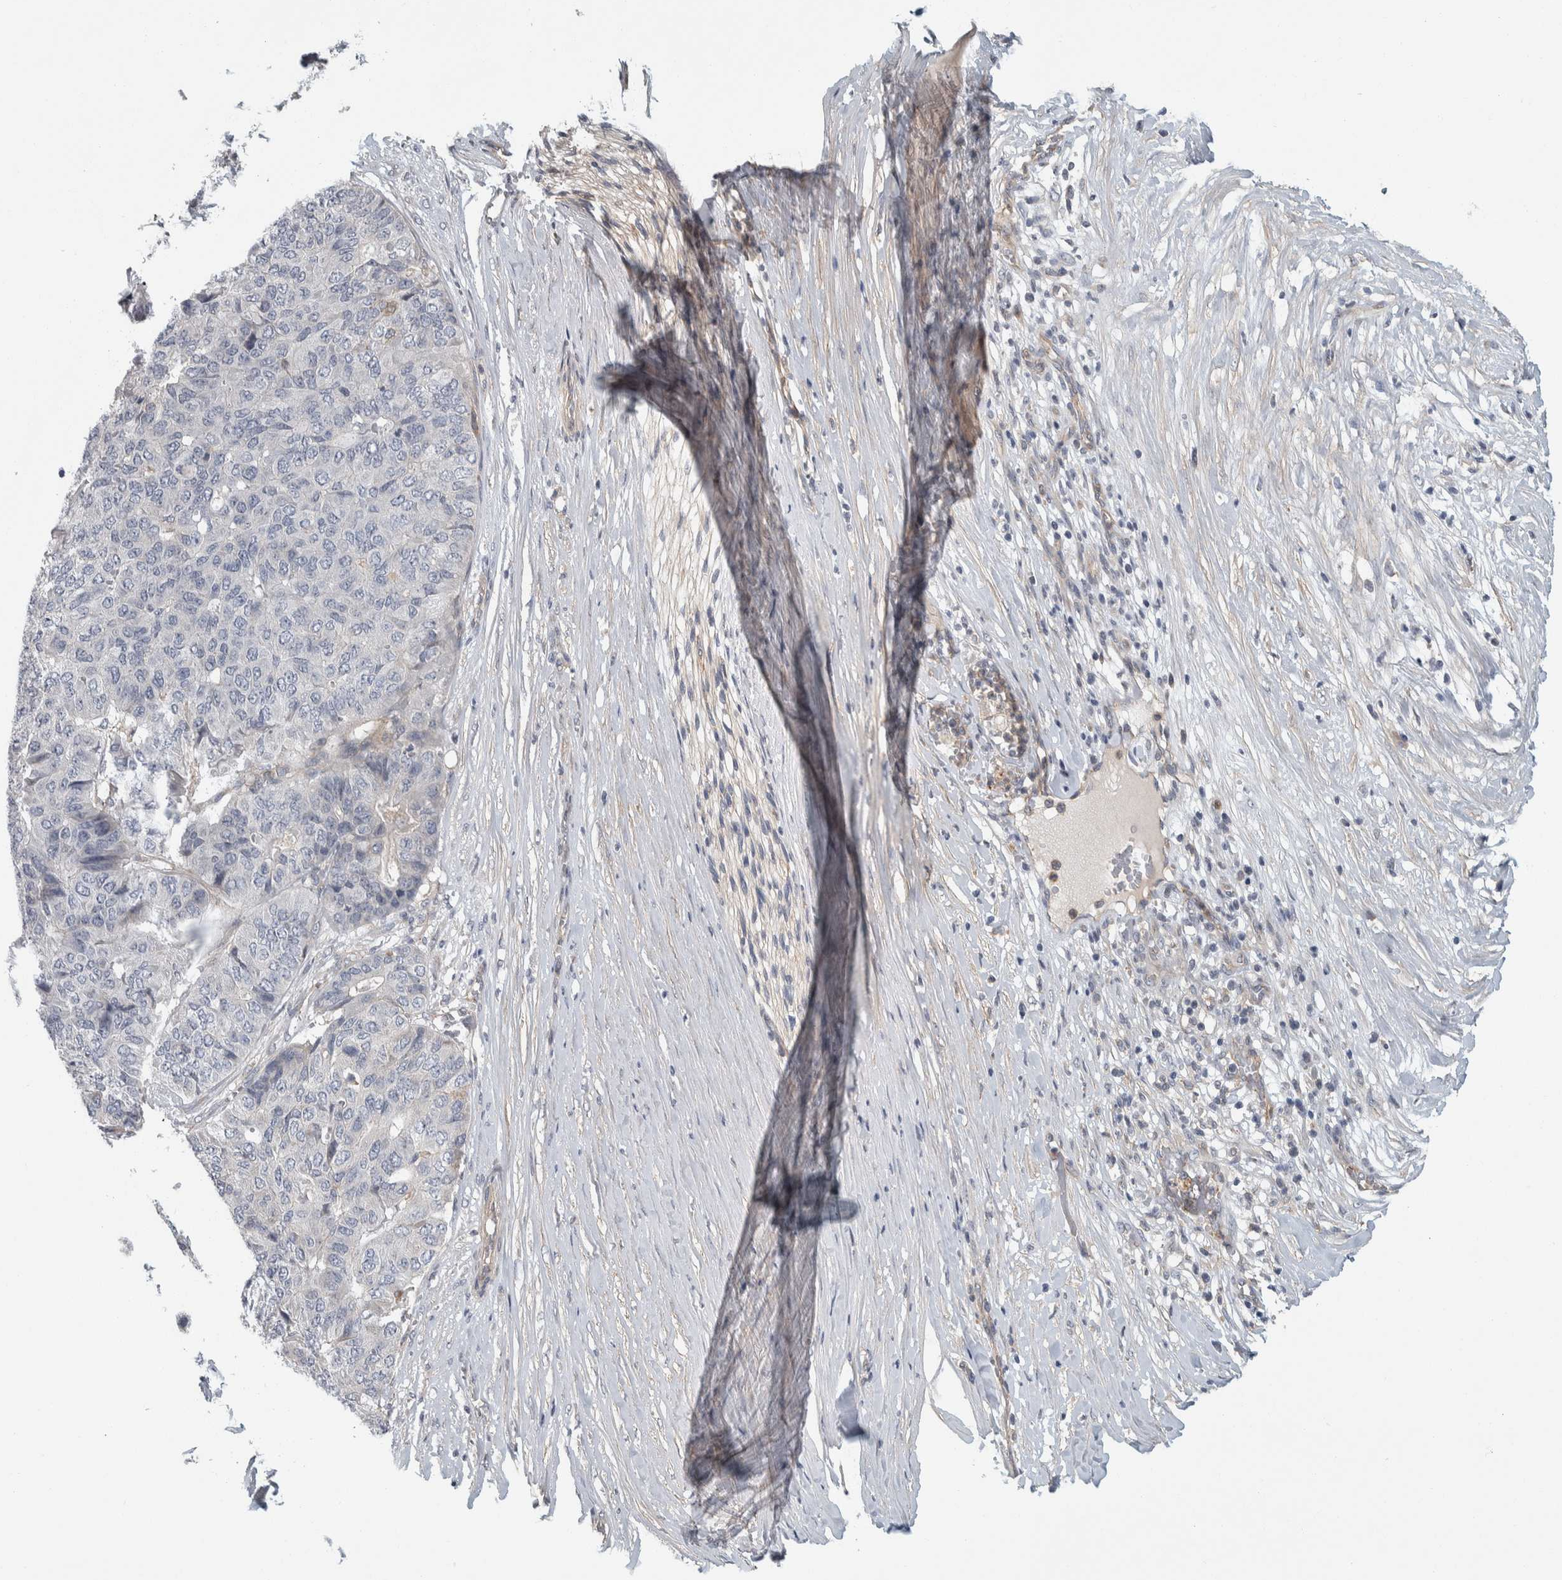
{"staining": {"intensity": "negative", "quantity": "none", "location": "none"}, "tissue": "pancreatic cancer", "cell_type": "Tumor cells", "image_type": "cancer", "snomed": [{"axis": "morphology", "description": "Adenocarcinoma, NOS"}, {"axis": "topography", "description": "Pancreas"}], "caption": "IHC histopathology image of neoplastic tissue: human pancreatic cancer stained with DAB exhibits no significant protein positivity in tumor cells. (DAB immunohistochemistry visualized using brightfield microscopy, high magnification).", "gene": "KCNJ3", "patient": {"sex": "male", "age": 50}}